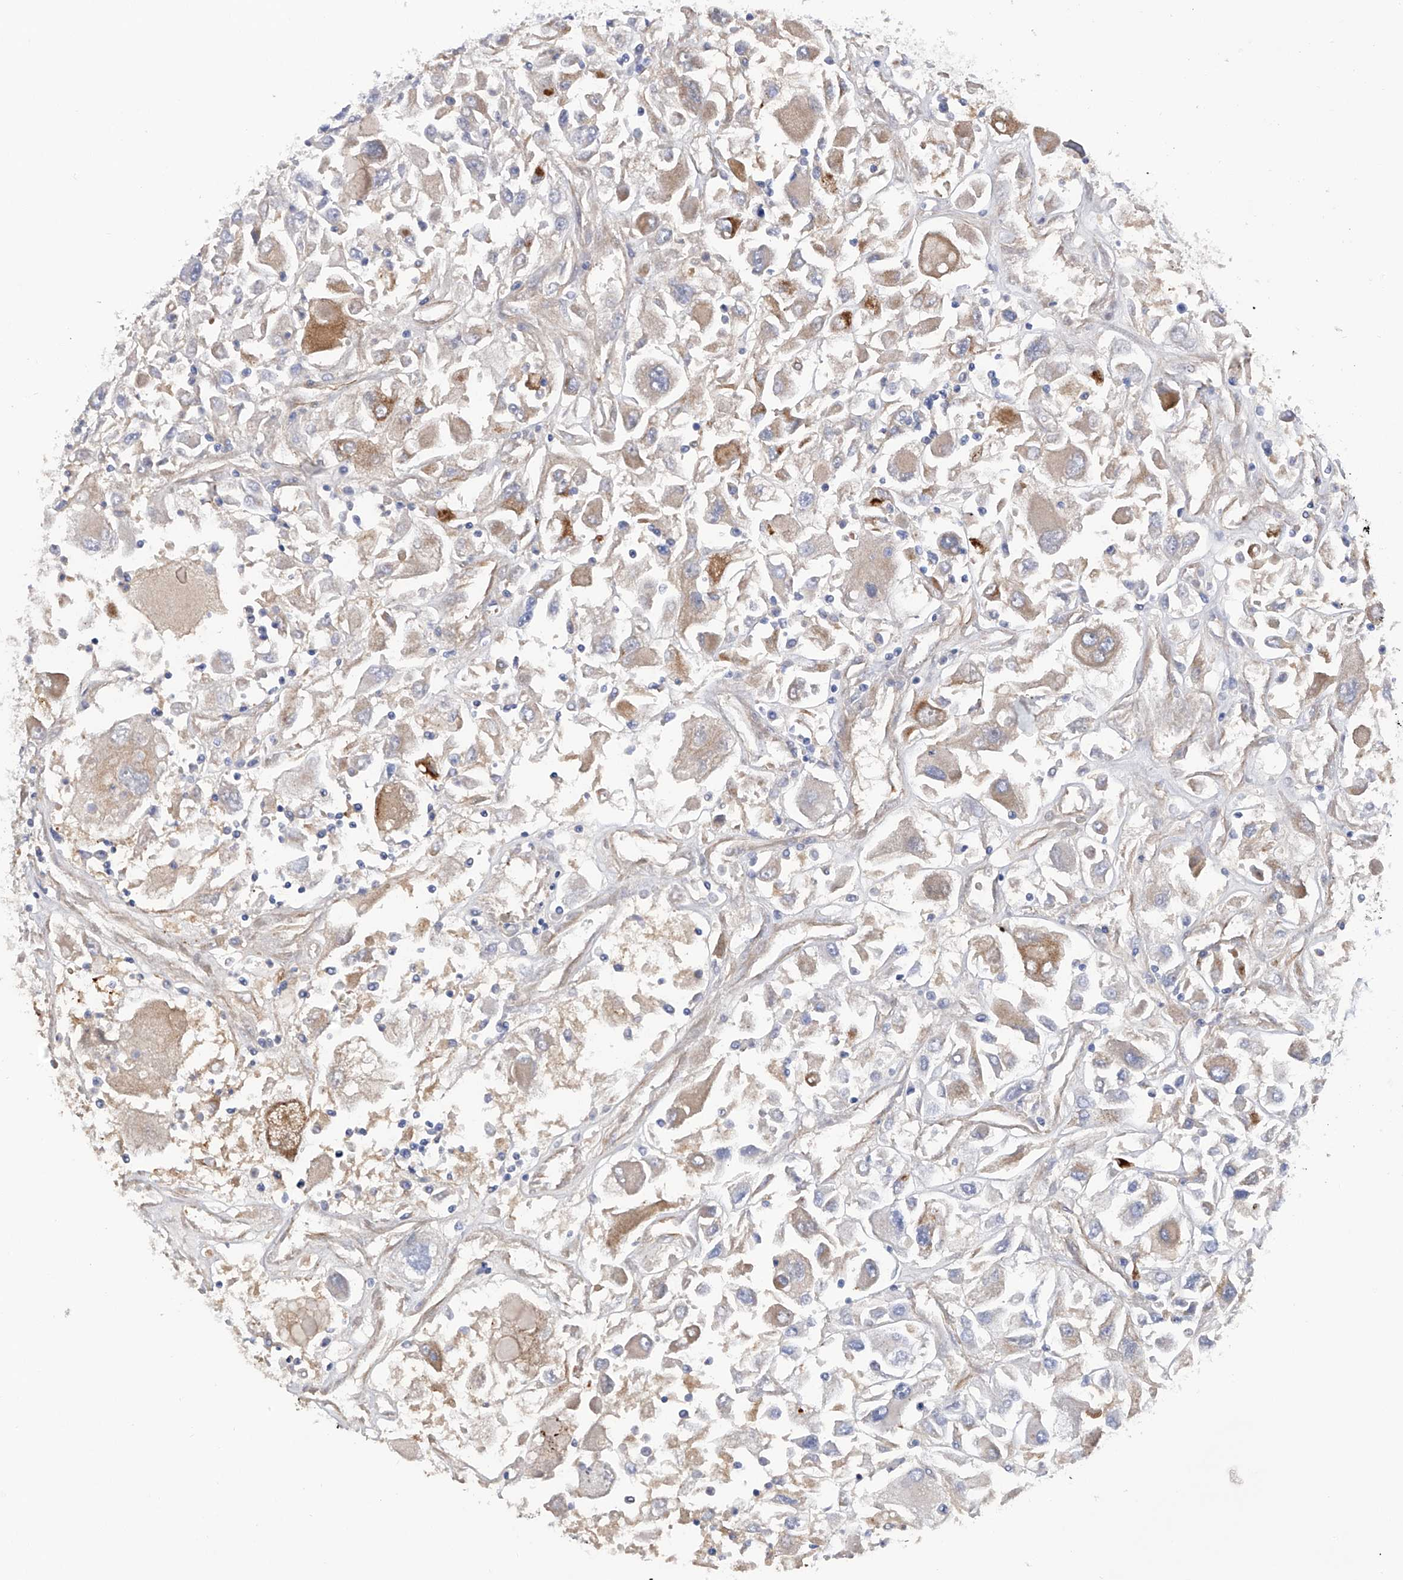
{"staining": {"intensity": "moderate", "quantity": "<25%", "location": "cytoplasmic/membranous"}, "tissue": "renal cancer", "cell_type": "Tumor cells", "image_type": "cancer", "snomed": [{"axis": "morphology", "description": "Adenocarcinoma, NOS"}, {"axis": "topography", "description": "Kidney"}], "caption": "Protein expression analysis of renal cancer displays moderate cytoplasmic/membranous staining in about <25% of tumor cells. Nuclei are stained in blue.", "gene": "RWDD2A", "patient": {"sex": "female", "age": 52}}